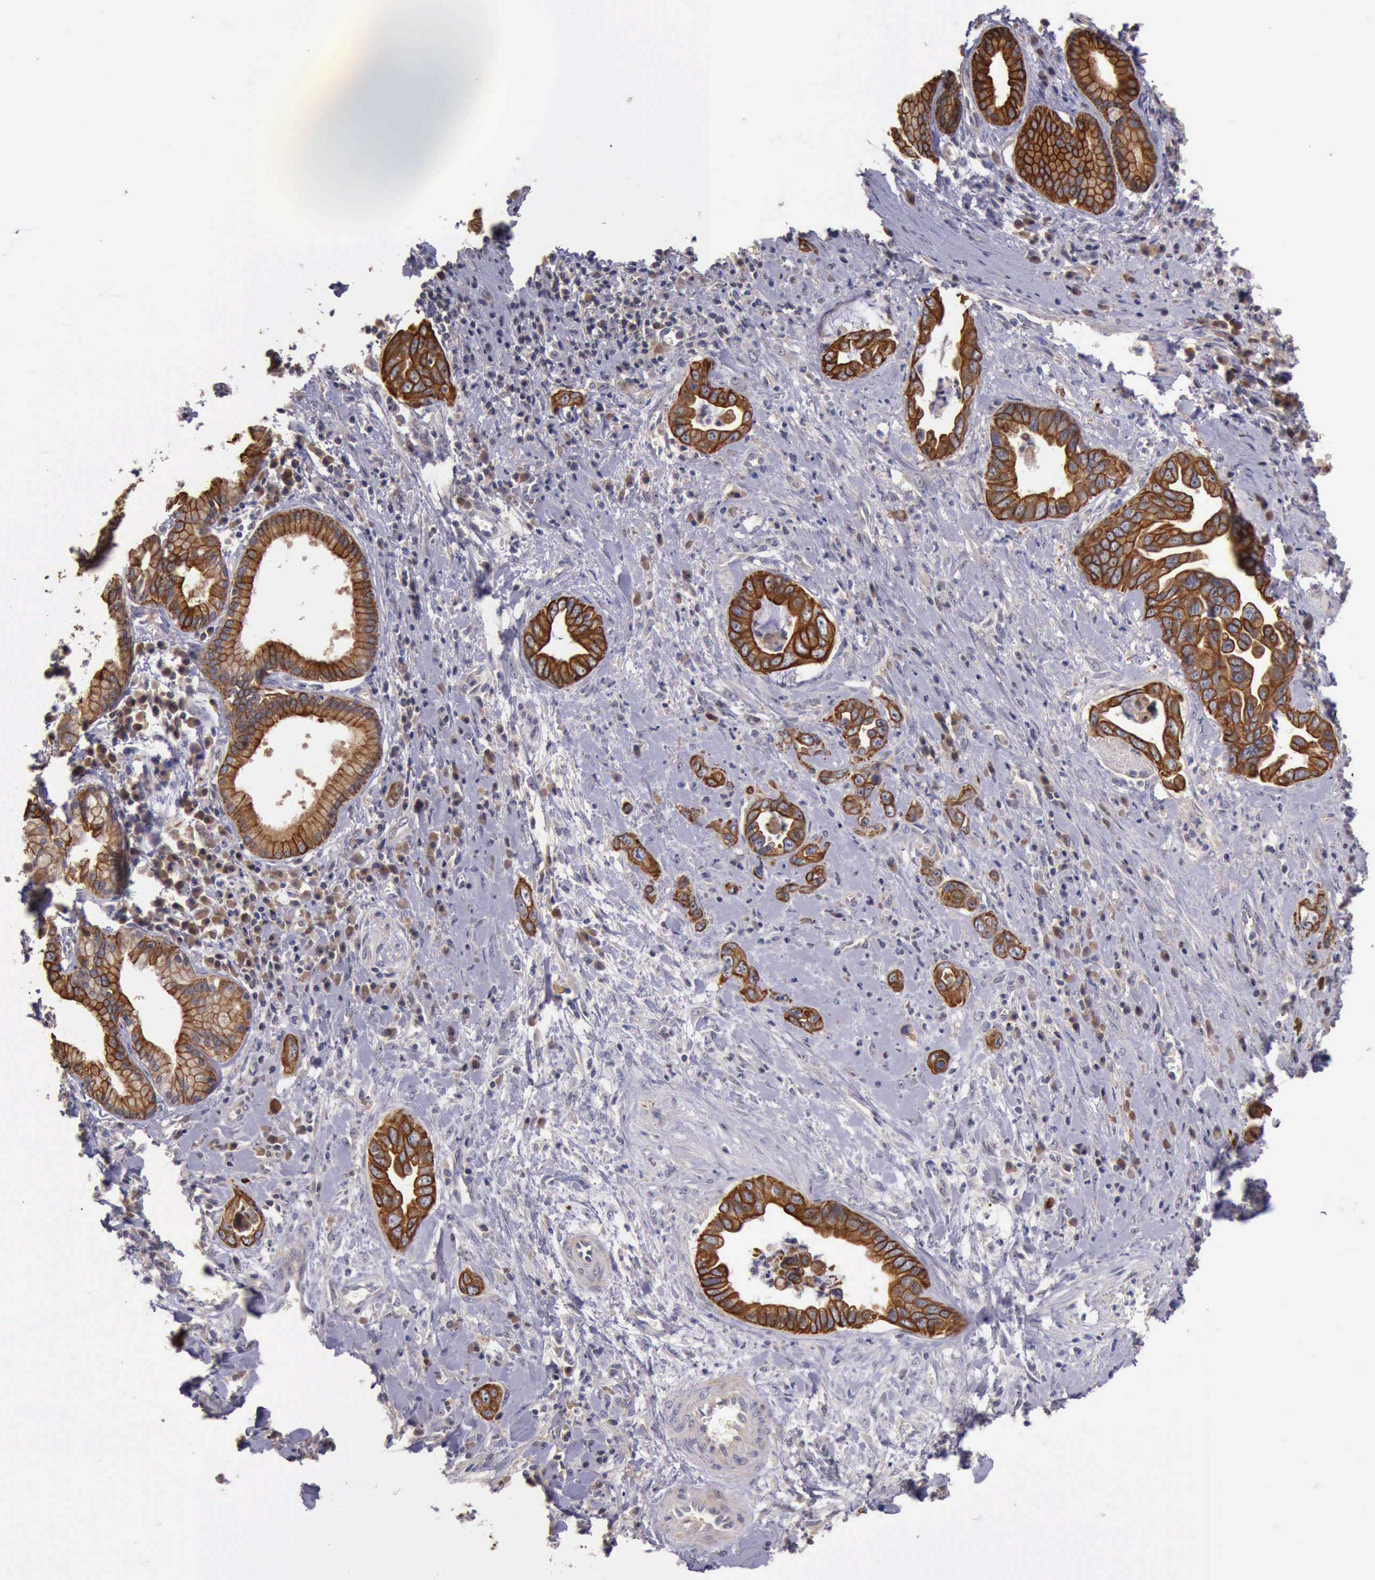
{"staining": {"intensity": "moderate", "quantity": ">75%", "location": "cytoplasmic/membranous"}, "tissue": "pancreatic cancer", "cell_type": "Tumor cells", "image_type": "cancer", "snomed": [{"axis": "morphology", "description": "Adenocarcinoma, NOS"}, {"axis": "topography", "description": "Pancreas"}], "caption": "Pancreatic adenocarcinoma stained with a brown dye displays moderate cytoplasmic/membranous positive expression in approximately >75% of tumor cells.", "gene": "RAB39B", "patient": {"sex": "male", "age": 69}}